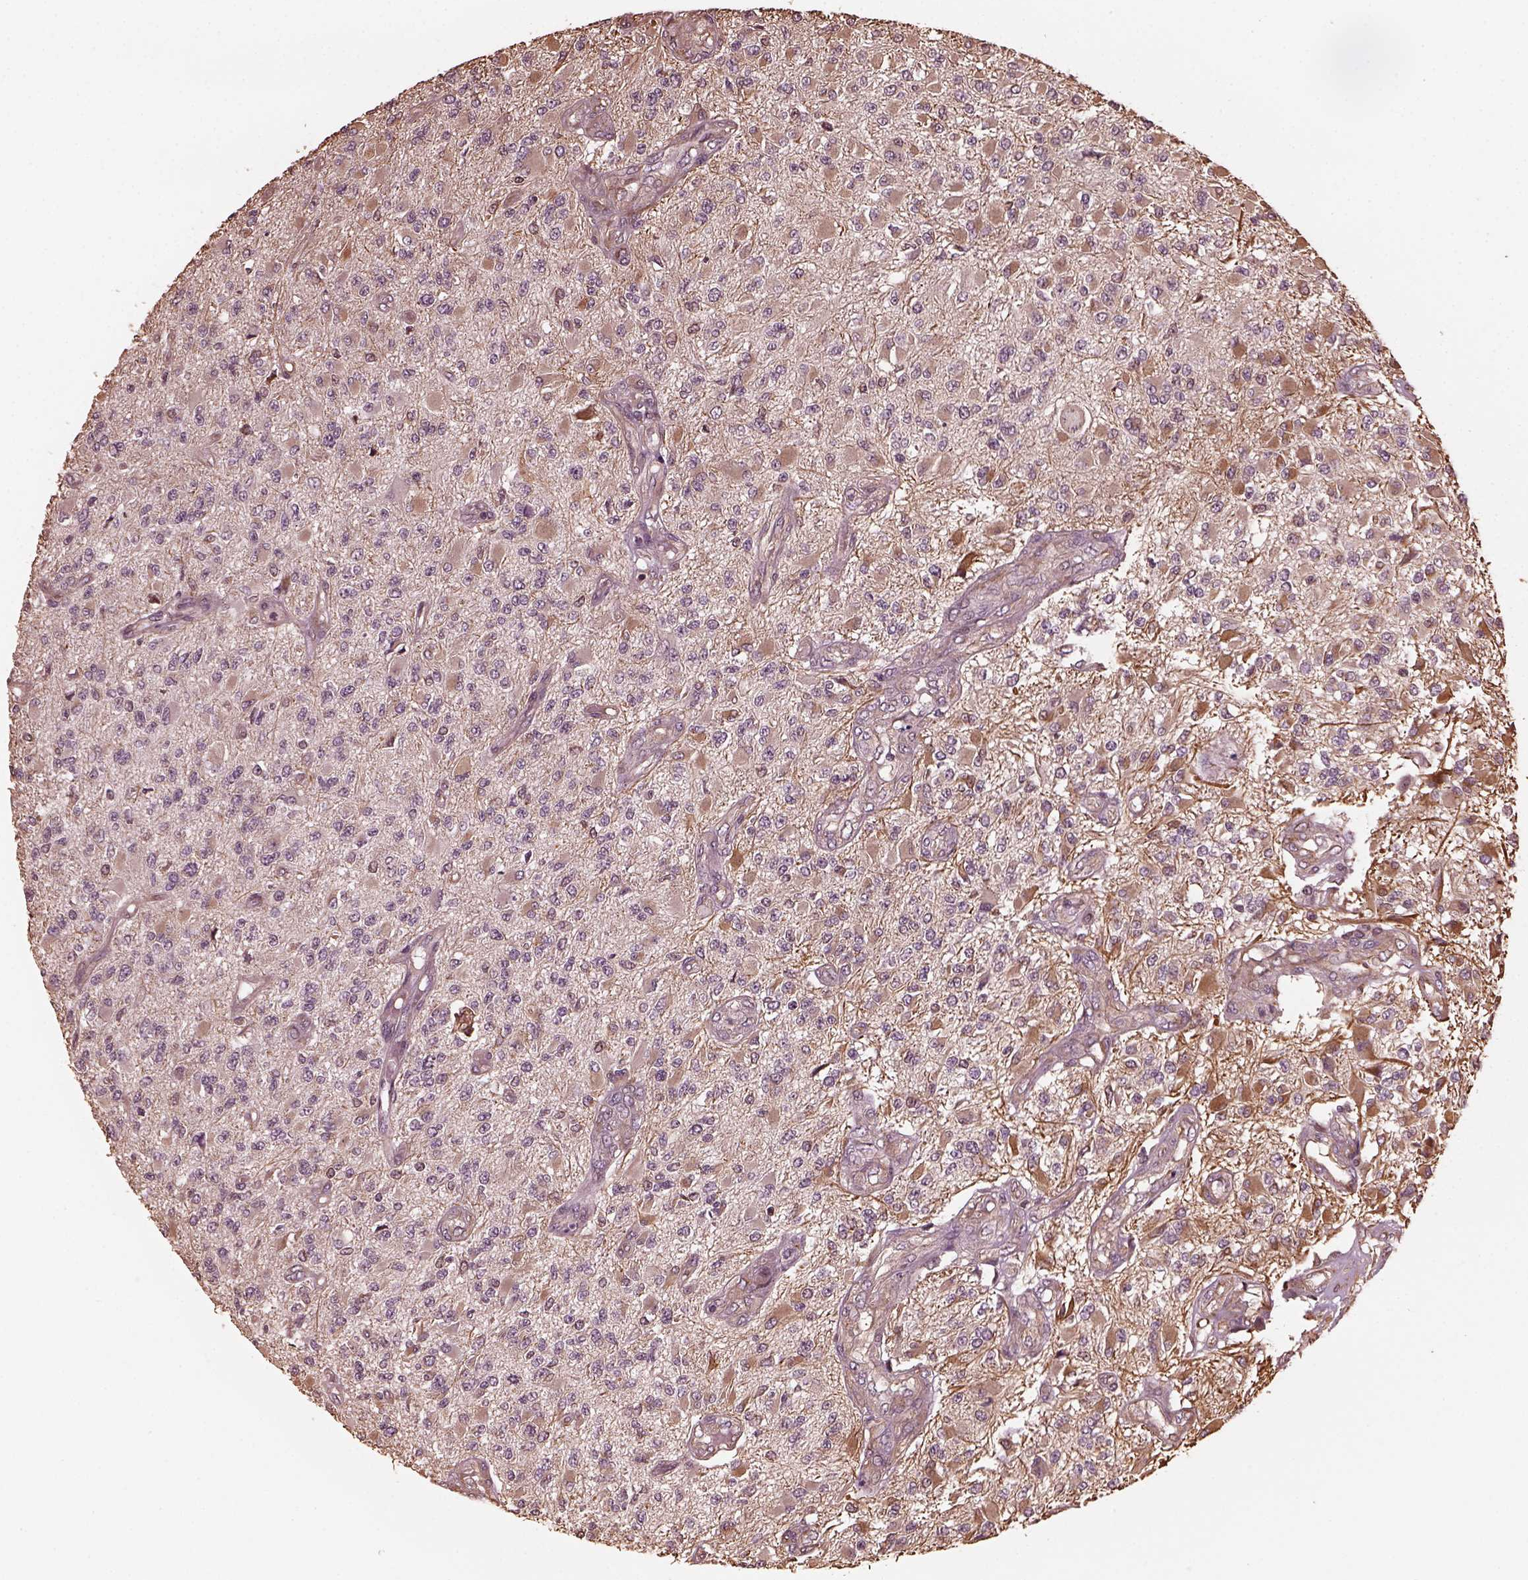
{"staining": {"intensity": "negative", "quantity": "none", "location": "none"}, "tissue": "glioma", "cell_type": "Tumor cells", "image_type": "cancer", "snomed": [{"axis": "morphology", "description": "Glioma, malignant, High grade"}, {"axis": "topography", "description": "Brain"}], "caption": "The immunohistochemistry (IHC) histopathology image has no significant positivity in tumor cells of glioma tissue.", "gene": "GTPBP1", "patient": {"sex": "female", "age": 63}}